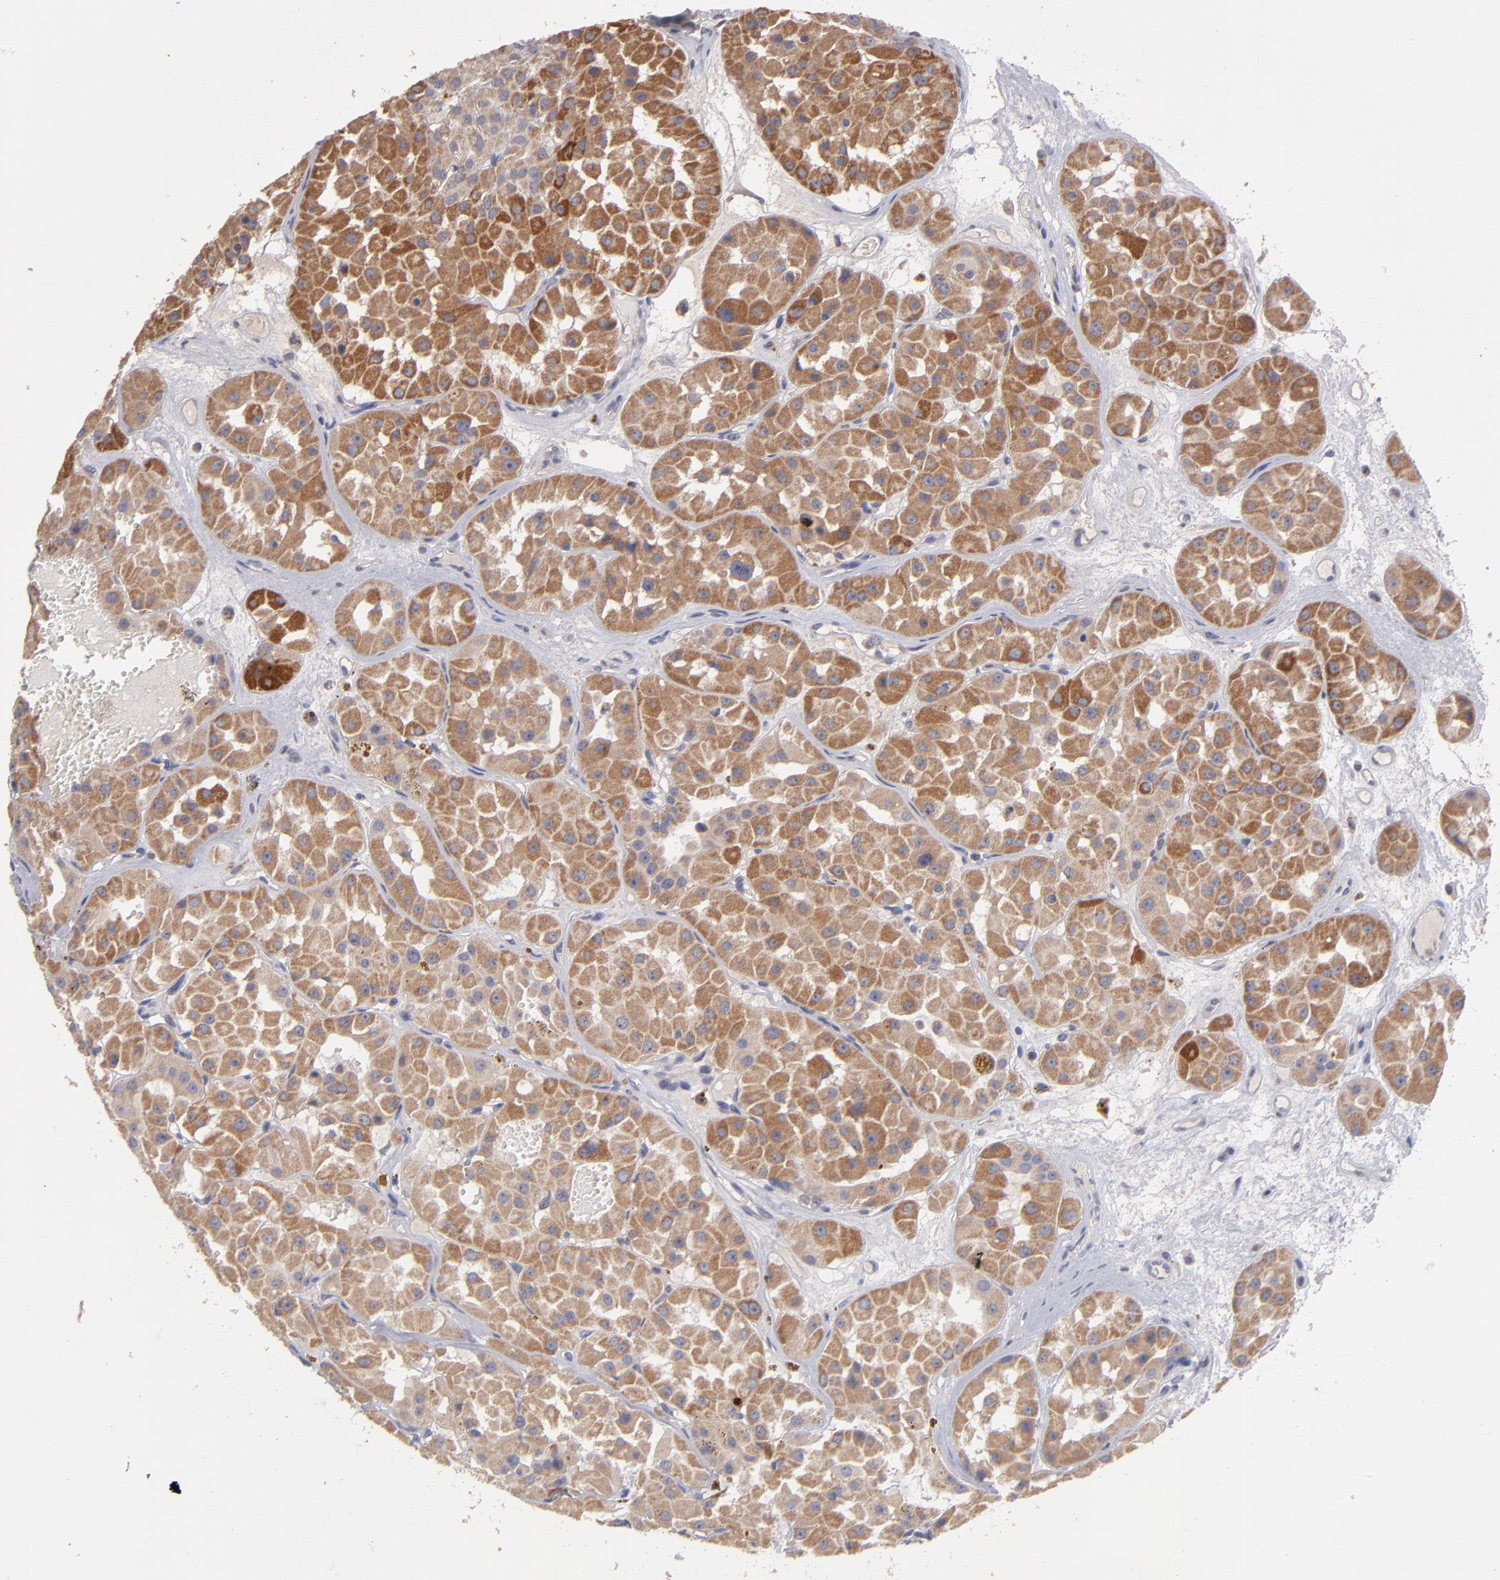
{"staining": {"intensity": "moderate", "quantity": ">75%", "location": "cytoplasmic/membranous"}, "tissue": "renal cancer", "cell_type": "Tumor cells", "image_type": "cancer", "snomed": [{"axis": "morphology", "description": "Adenocarcinoma, uncertain malignant potential"}, {"axis": "topography", "description": "Kidney"}], "caption": "A medium amount of moderate cytoplasmic/membranous staining is identified in approximately >75% of tumor cells in renal adenocarcinoma,  uncertain malignant potential tissue.", "gene": "HCCS", "patient": {"sex": "male", "age": 63}}